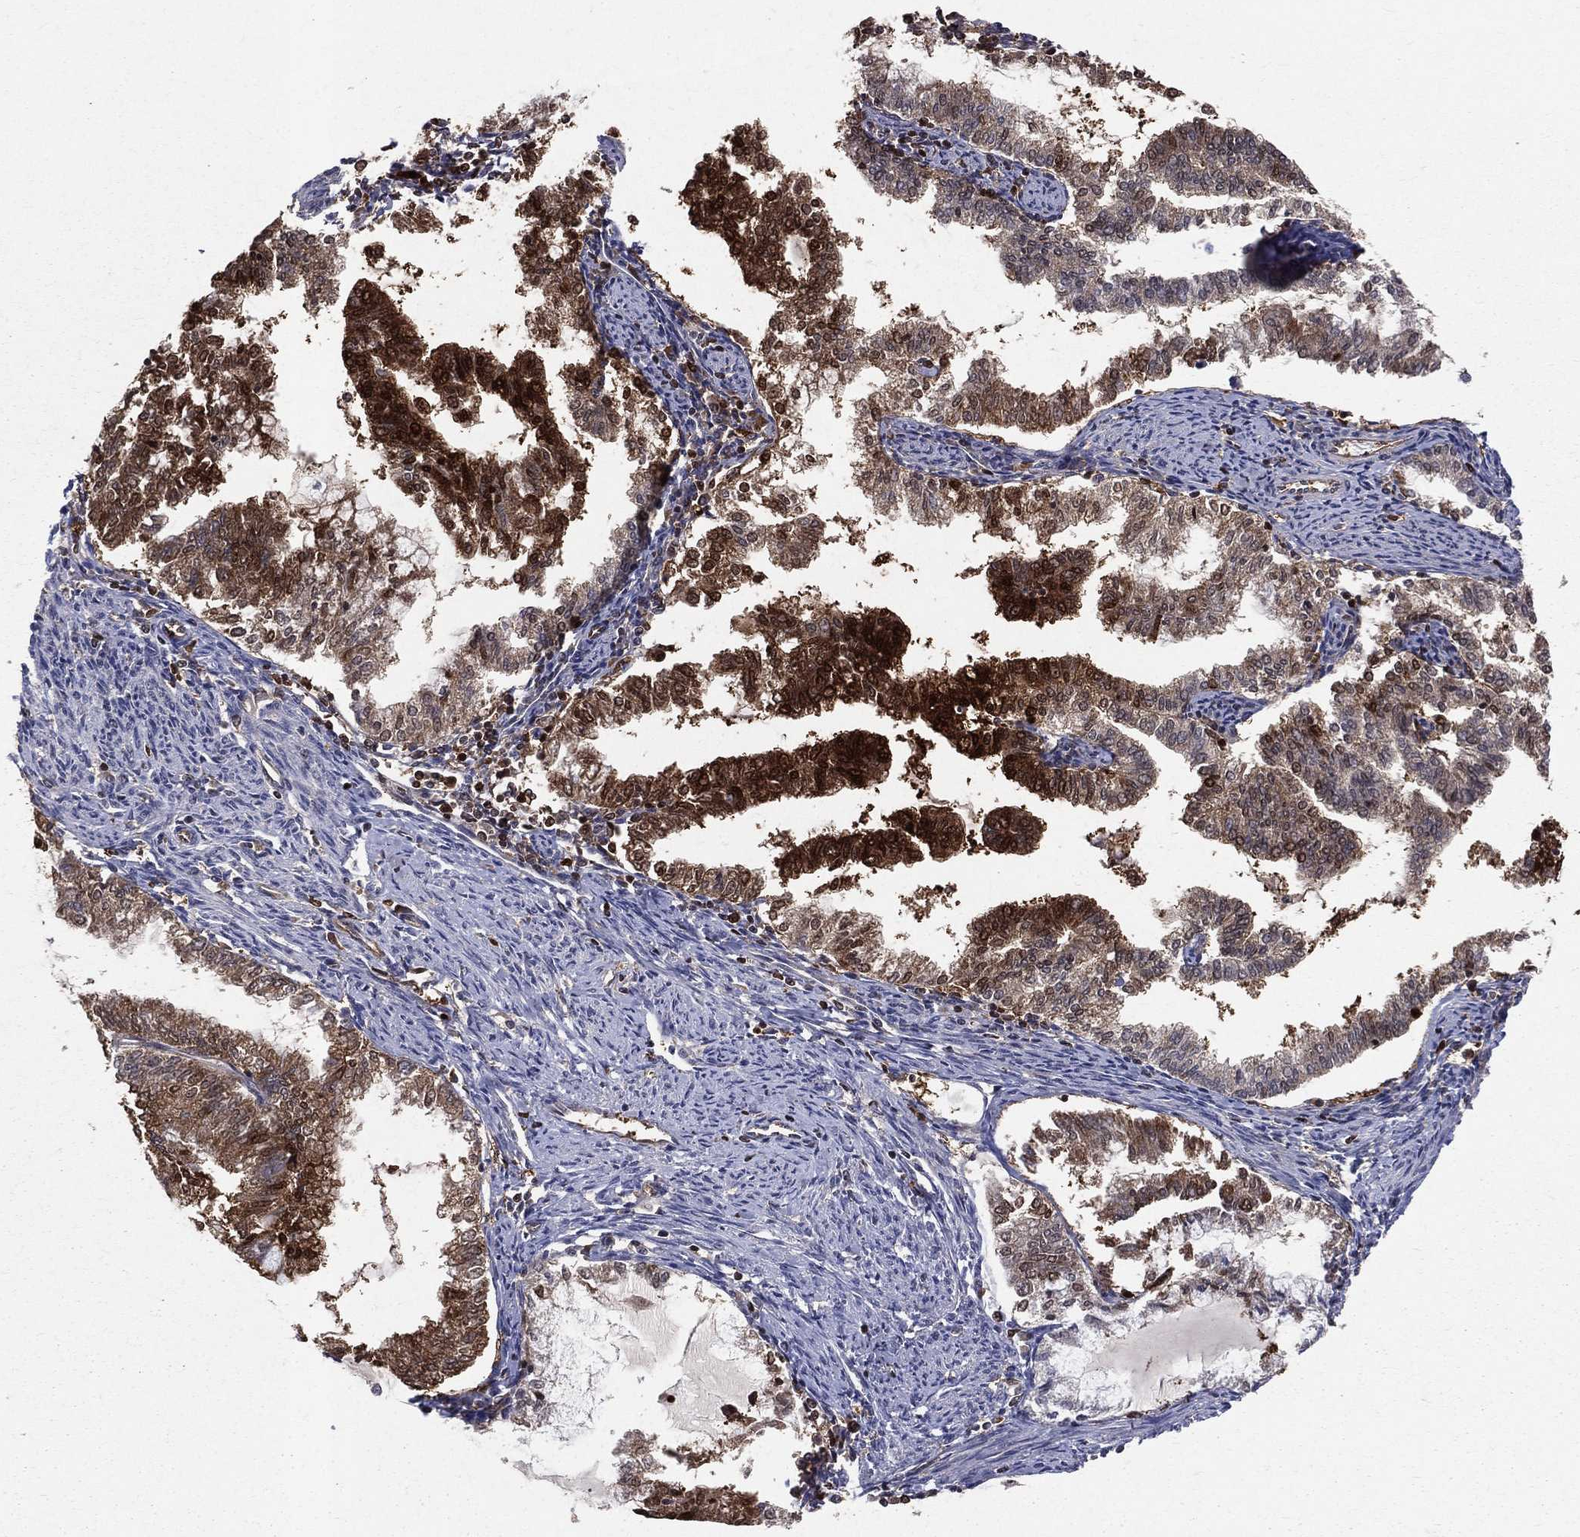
{"staining": {"intensity": "strong", "quantity": "25%-75%", "location": "cytoplasmic/membranous"}, "tissue": "endometrial cancer", "cell_type": "Tumor cells", "image_type": "cancer", "snomed": [{"axis": "morphology", "description": "Adenocarcinoma, NOS"}, {"axis": "topography", "description": "Endometrium"}], "caption": "A histopathology image of endometrial cancer stained for a protein displays strong cytoplasmic/membranous brown staining in tumor cells.", "gene": "ENO1", "patient": {"sex": "female", "age": 79}}